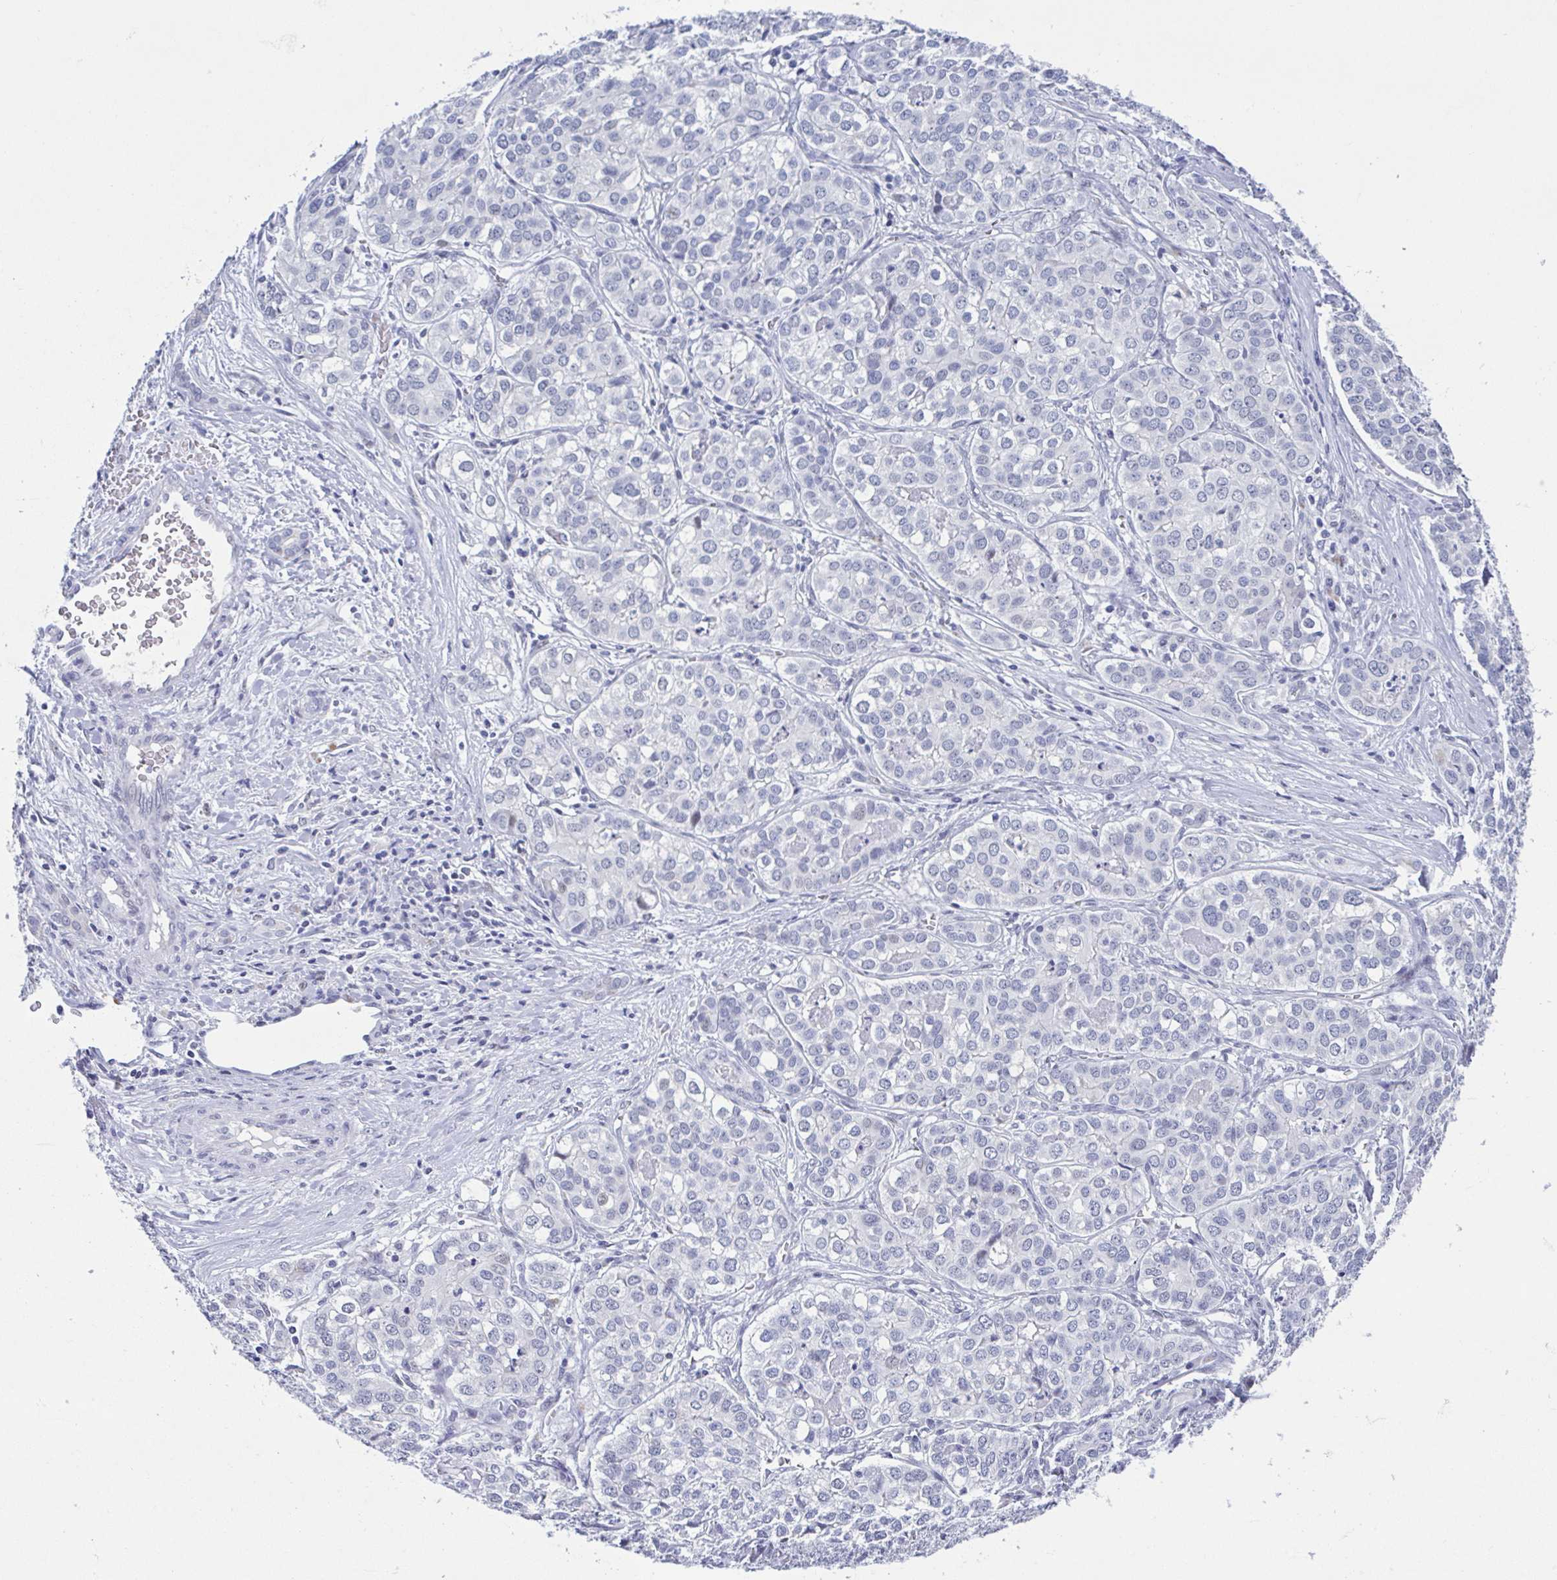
{"staining": {"intensity": "negative", "quantity": "none", "location": "none"}, "tissue": "liver cancer", "cell_type": "Tumor cells", "image_type": "cancer", "snomed": [{"axis": "morphology", "description": "Cholangiocarcinoma"}, {"axis": "topography", "description": "Liver"}], "caption": "The micrograph shows no significant expression in tumor cells of liver cholangiocarcinoma.", "gene": "PERM1", "patient": {"sex": "male", "age": 56}}